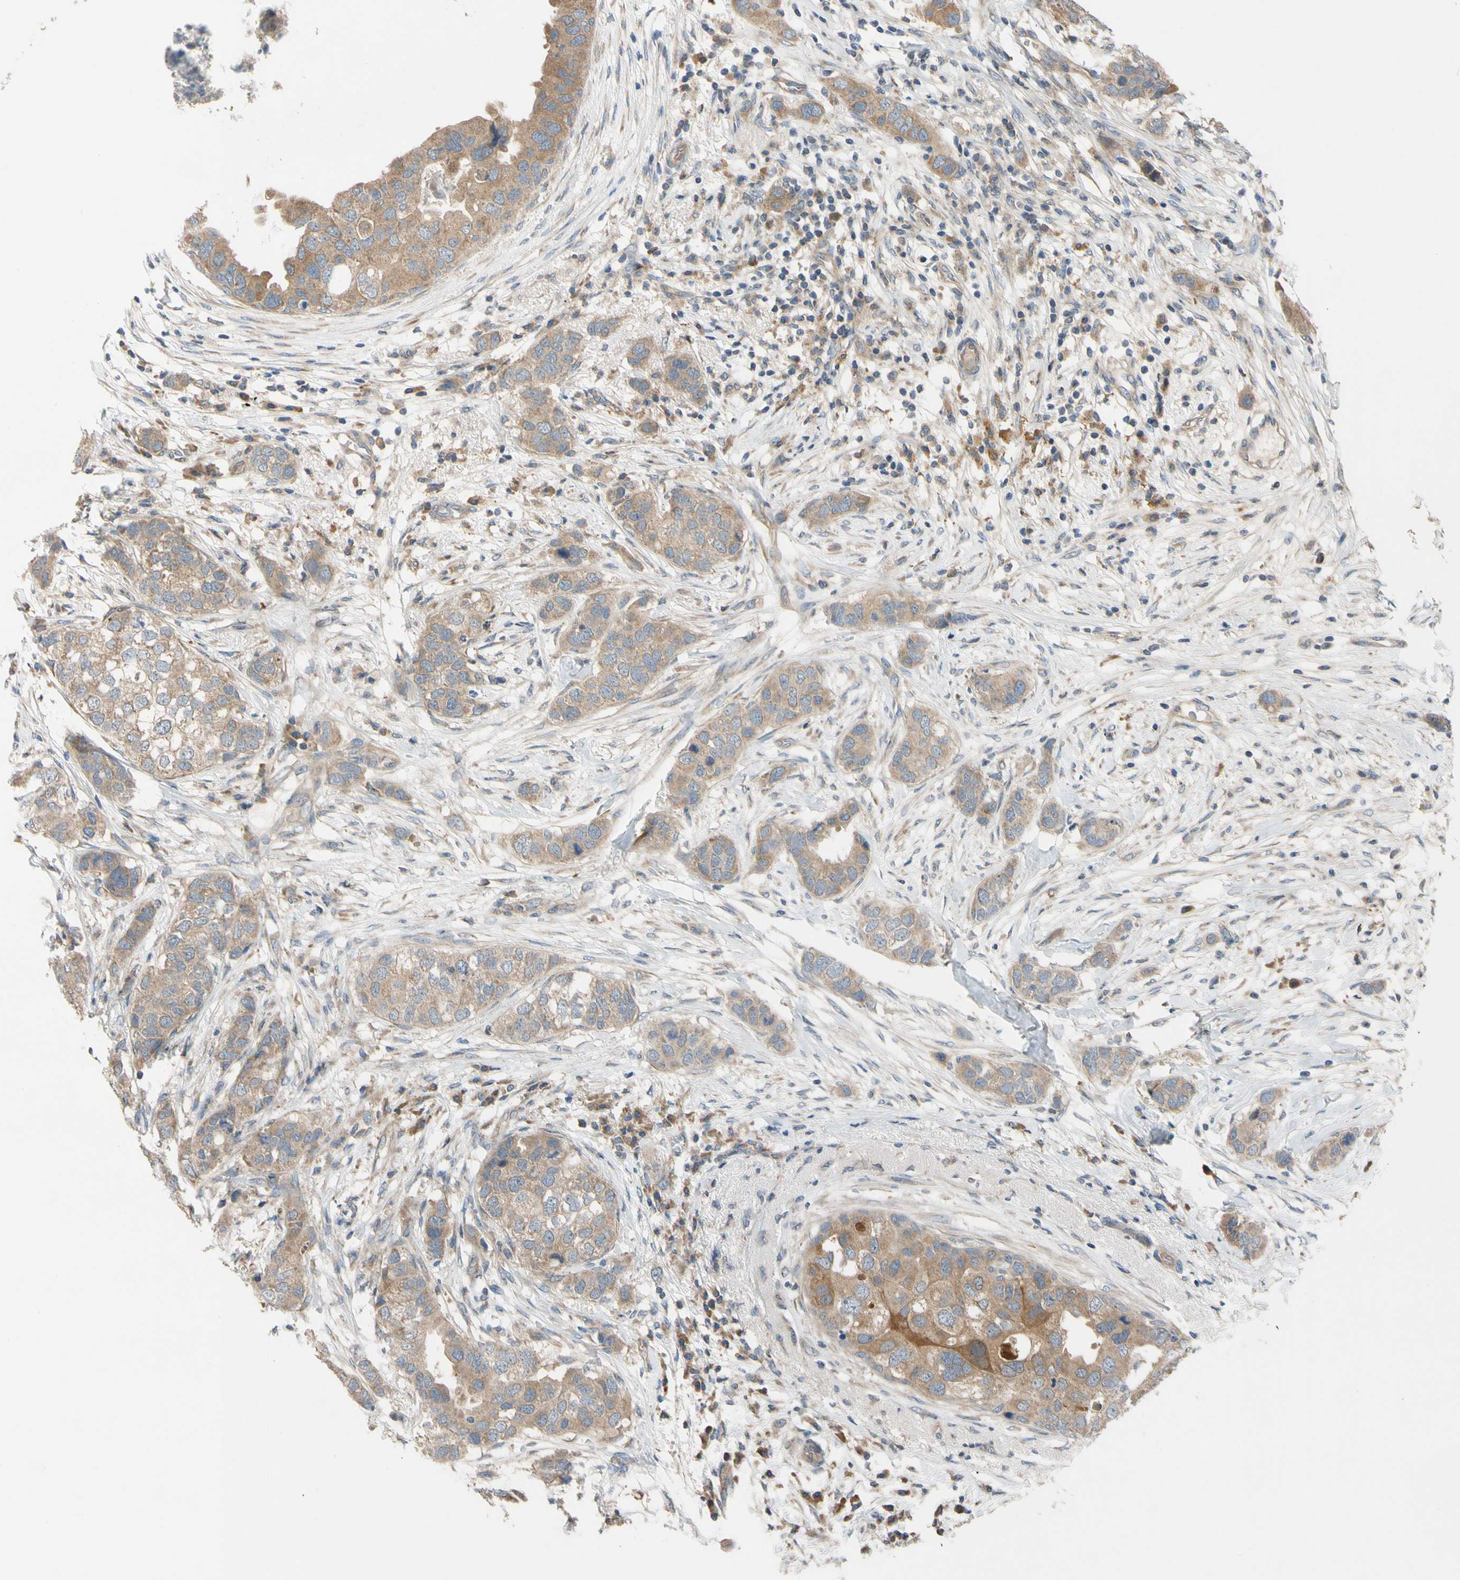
{"staining": {"intensity": "moderate", "quantity": ">75%", "location": "cytoplasmic/membranous"}, "tissue": "breast cancer", "cell_type": "Tumor cells", "image_type": "cancer", "snomed": [{"axis": "morphology", "description": "Duct carcinoma"}, {"axis": "topography", "description": "Breast"}], "caption": "Immunohistochemical staining of breast cancer (infiltrating ductal carcinoma) exhibits medium levels of moderate cytoplasmic/membranous protein staining in about >75% of tumor cells.", "gene": "MBTPS2", "patient": {"sex": "female", "age": 50}}